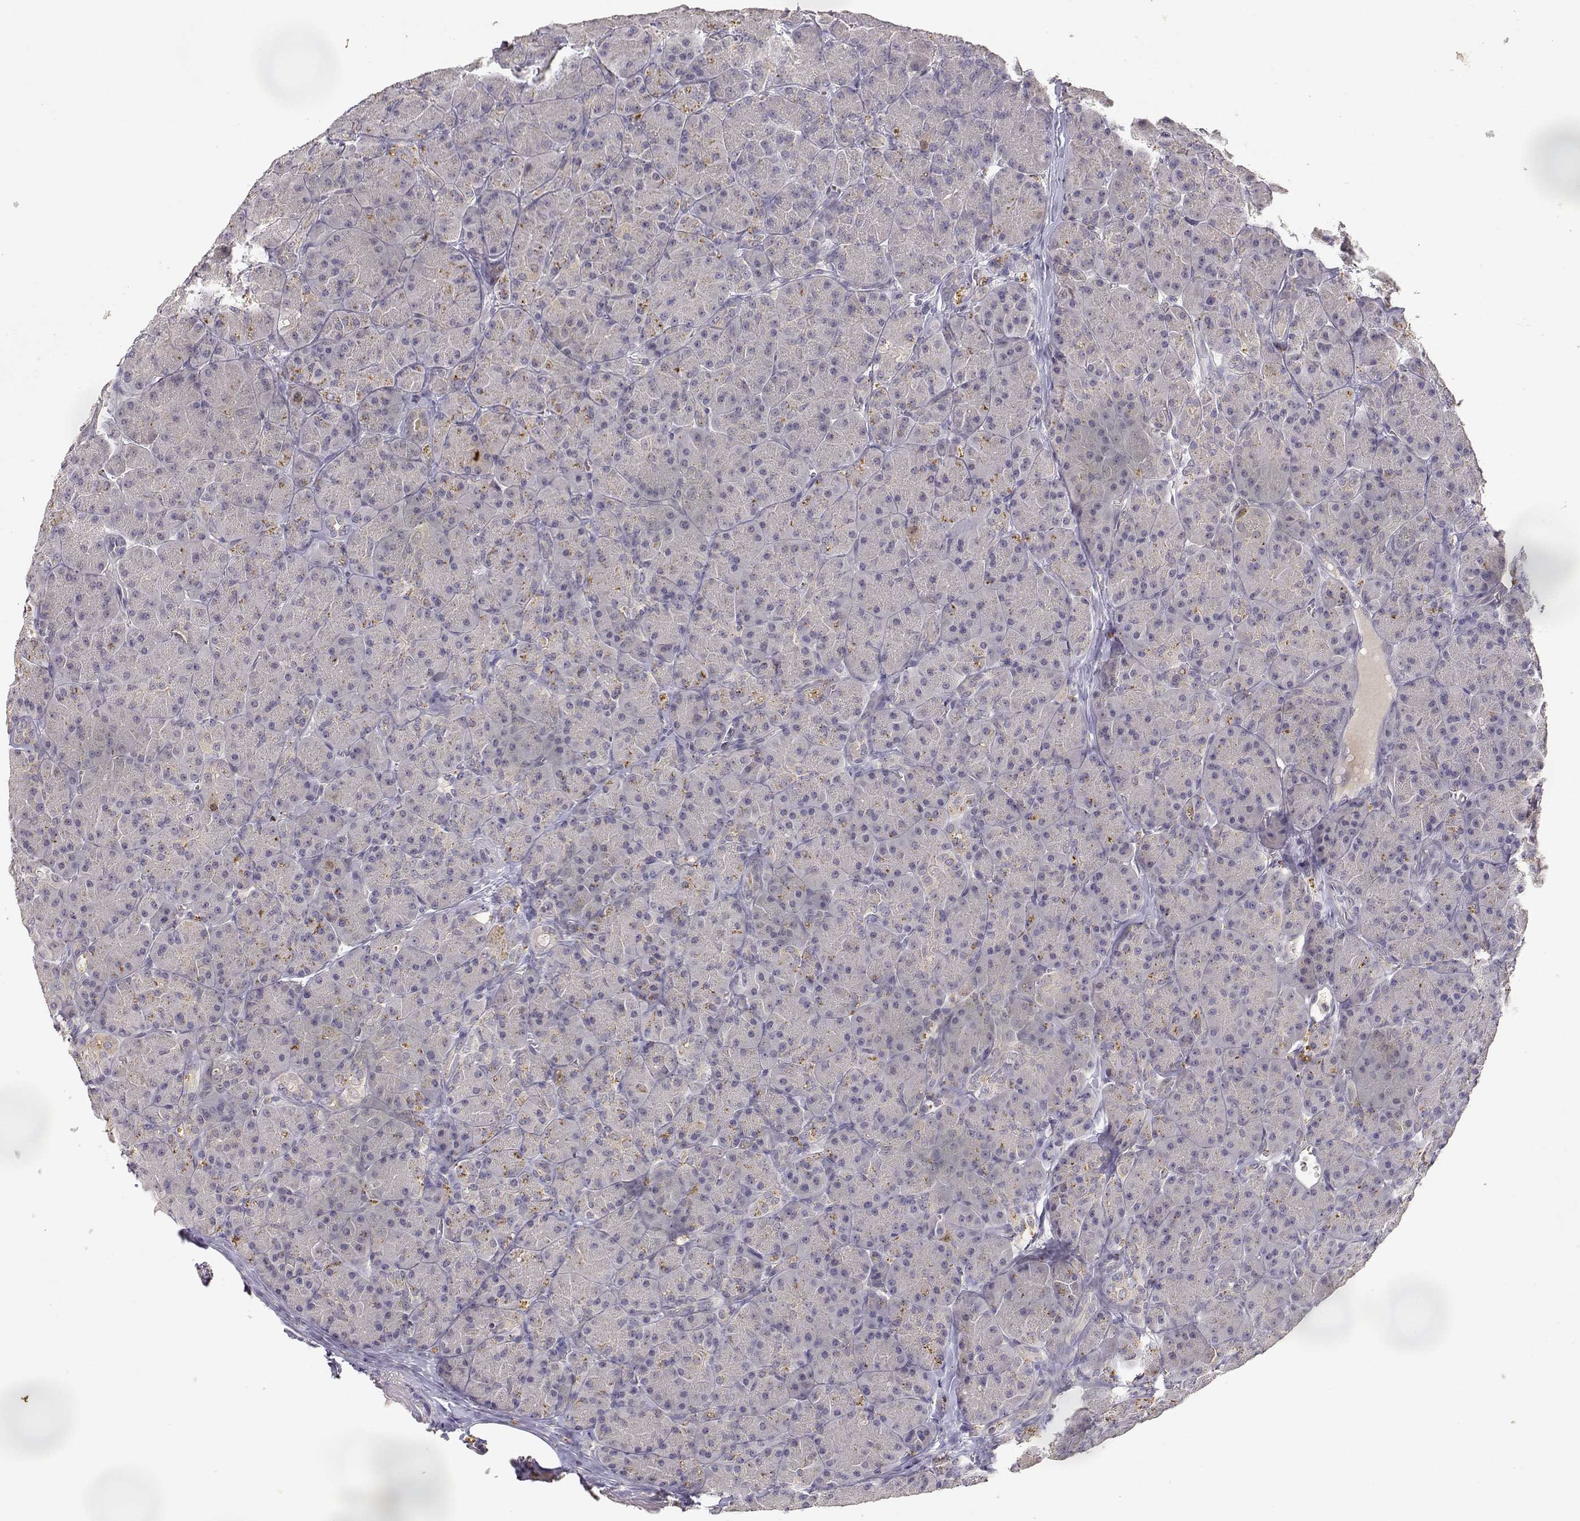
{"staining": {"intensity": "negative", "quantity": "none", "location": "none"}, "tissue": "pancreas", "cell_type": "Exocrine glandular cells", "image_type": "normal", "snomed": [{"axis": "morphology", "description": "Normal tissue, NOS"}, {"axis": "topography", "description": "Pancreas"}], "caption": "This histopathology image is of normal pancreas stained with immunohistochemistry to label a protein in brown with the nuclei are counter-stained blue. There is no expression in exocrine glandular cells. The staining was performed using DAB (3,3'-diaminobenzidine) to visualize the protein expression in brown, while the nuclei were stained in blue with hematoxylin (Magnification: 20x).", "gene": "RAD51", "patient": {"sex": "male", "age": 57}}